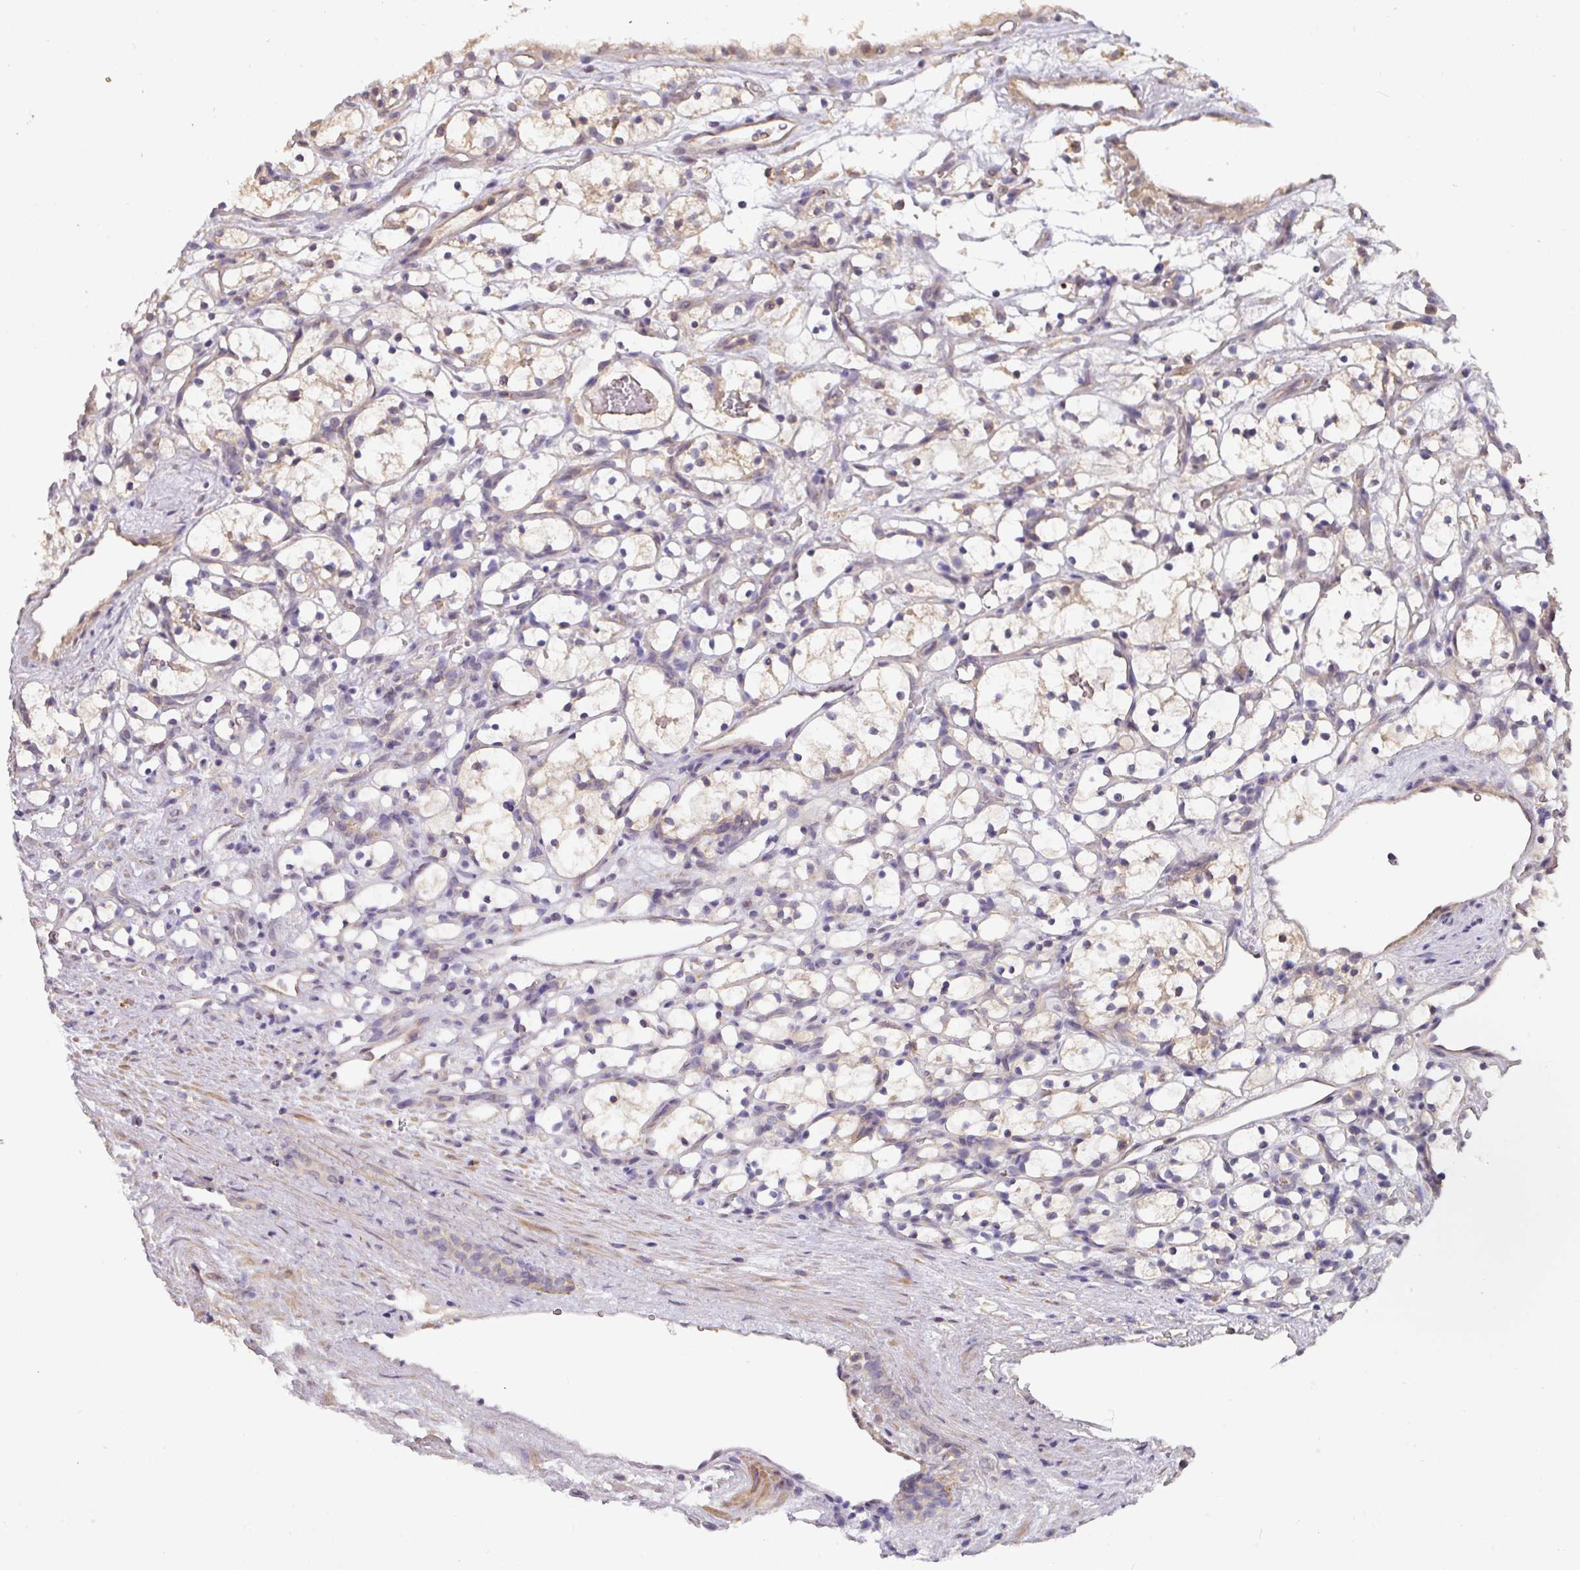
{"staining": {"intensity": "weak", "quantity": "<25%", "location": "cytoplasmic/membranous"}, "tissue": "renal cancer", "cell_type": "Tumor cells", "image_type": "cancer", "snomed": [{"axis": "morphology", "description": "Adenocarcinoma, NOS"}, {"axis": "topography", "description": "Kidney"}], "caption": "An immunohistochemistry micrograph of renal adenocarcinoma is shown. There is no staining in tumor cells of renal adenocarcinoma.", "gene": "ACVR2B", "patient": {"sex": "female", "age": 69}}